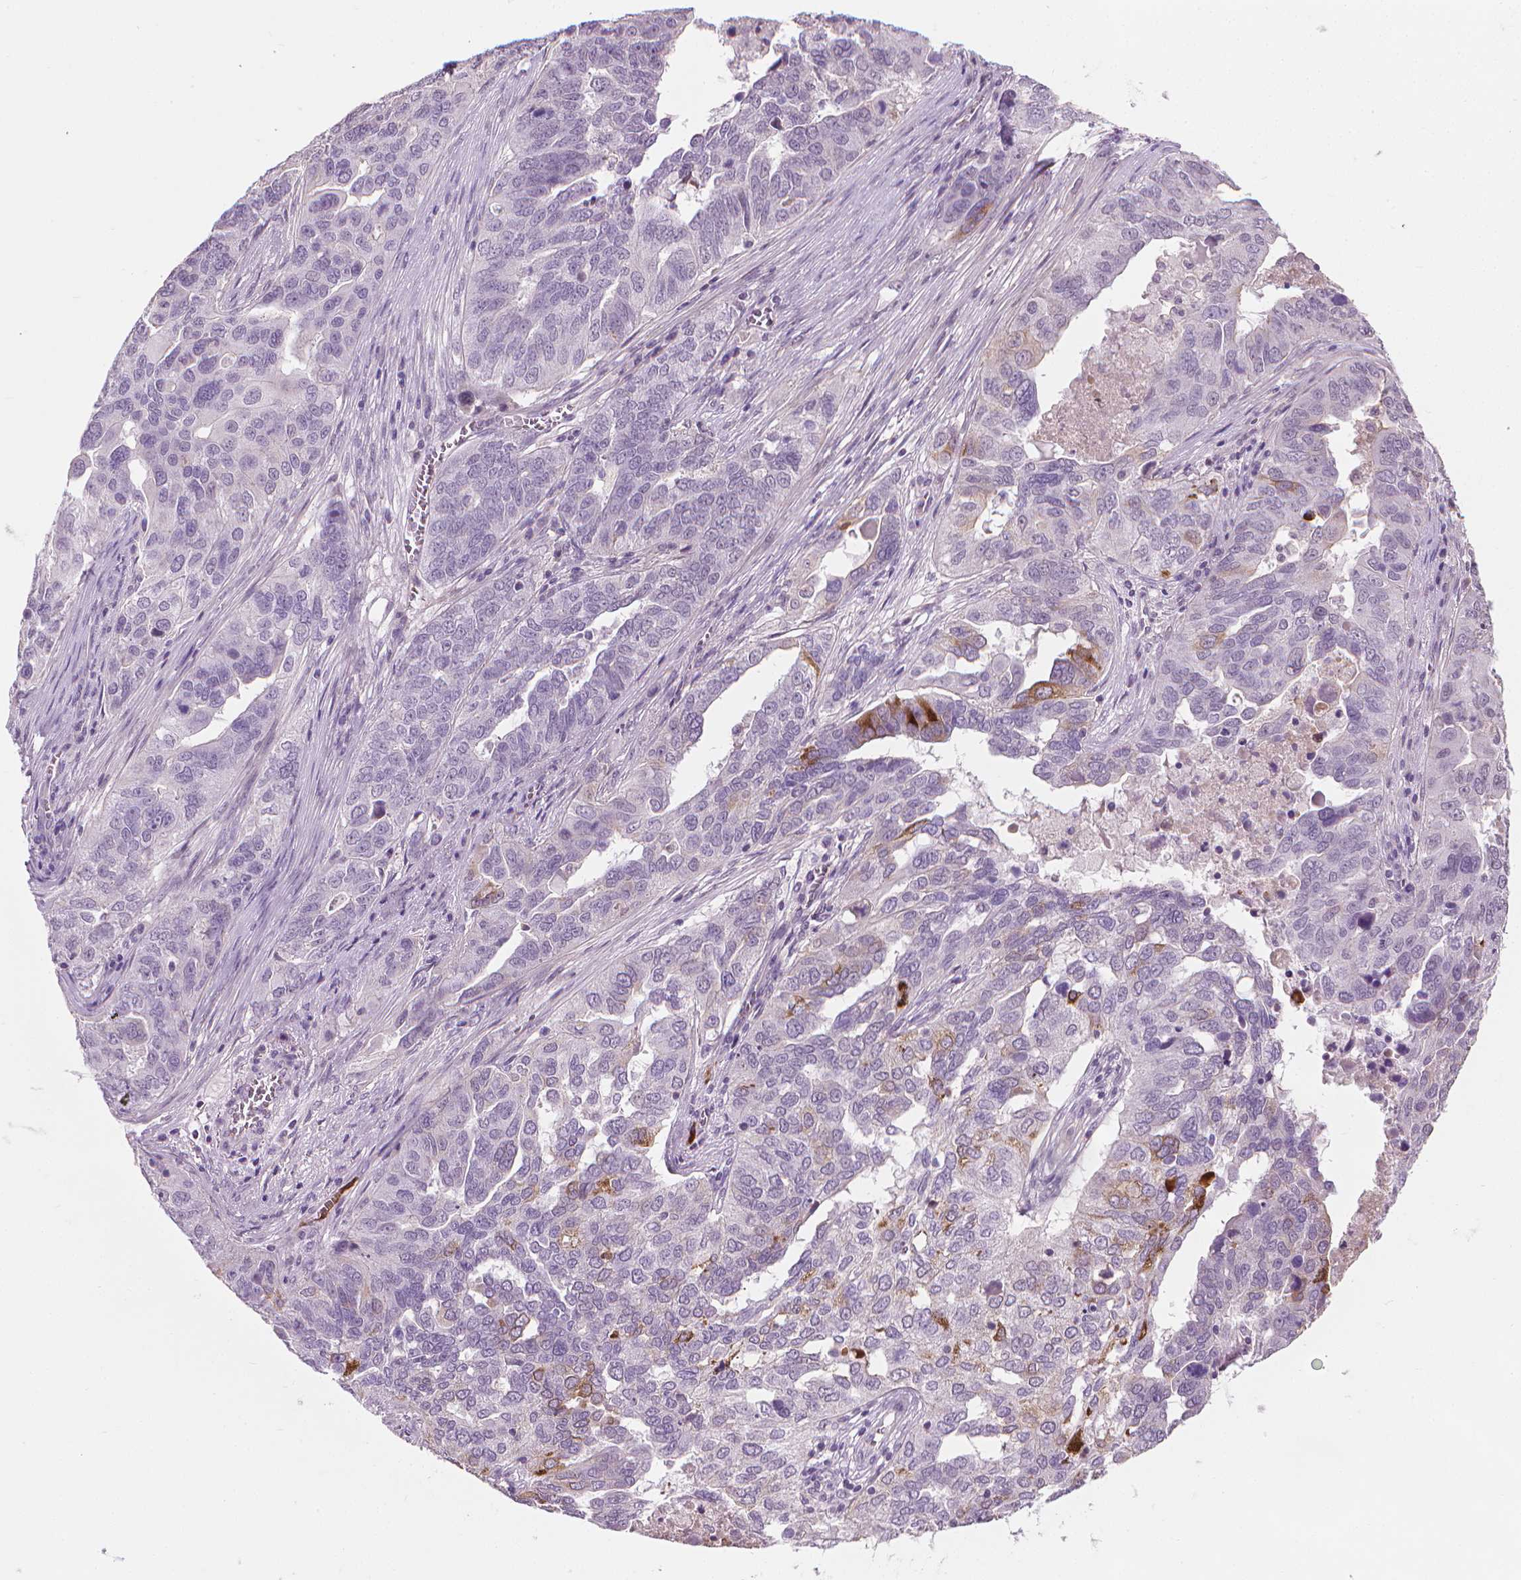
{"staining": {"intensity": "negative", "quantity": "none", "location": "none"}, "tissue": "ovarian cancer", "cell_type": "Tumor cells", "image_type": "cancer", "snomed": [{"axis": "morphology", "description": "Carcinoma, endometroid"}, {"axis": "topography", "description": "Soft tissue"}, {"axis": "topography", "description": "Ovary"}], "caption": "Protein analysis of ovarian cancer (endometroid carcinoma) shows no significant staining in tumor cells.", "gene": "SAXO2", "patient": {"sex": "female", "age": 52}}